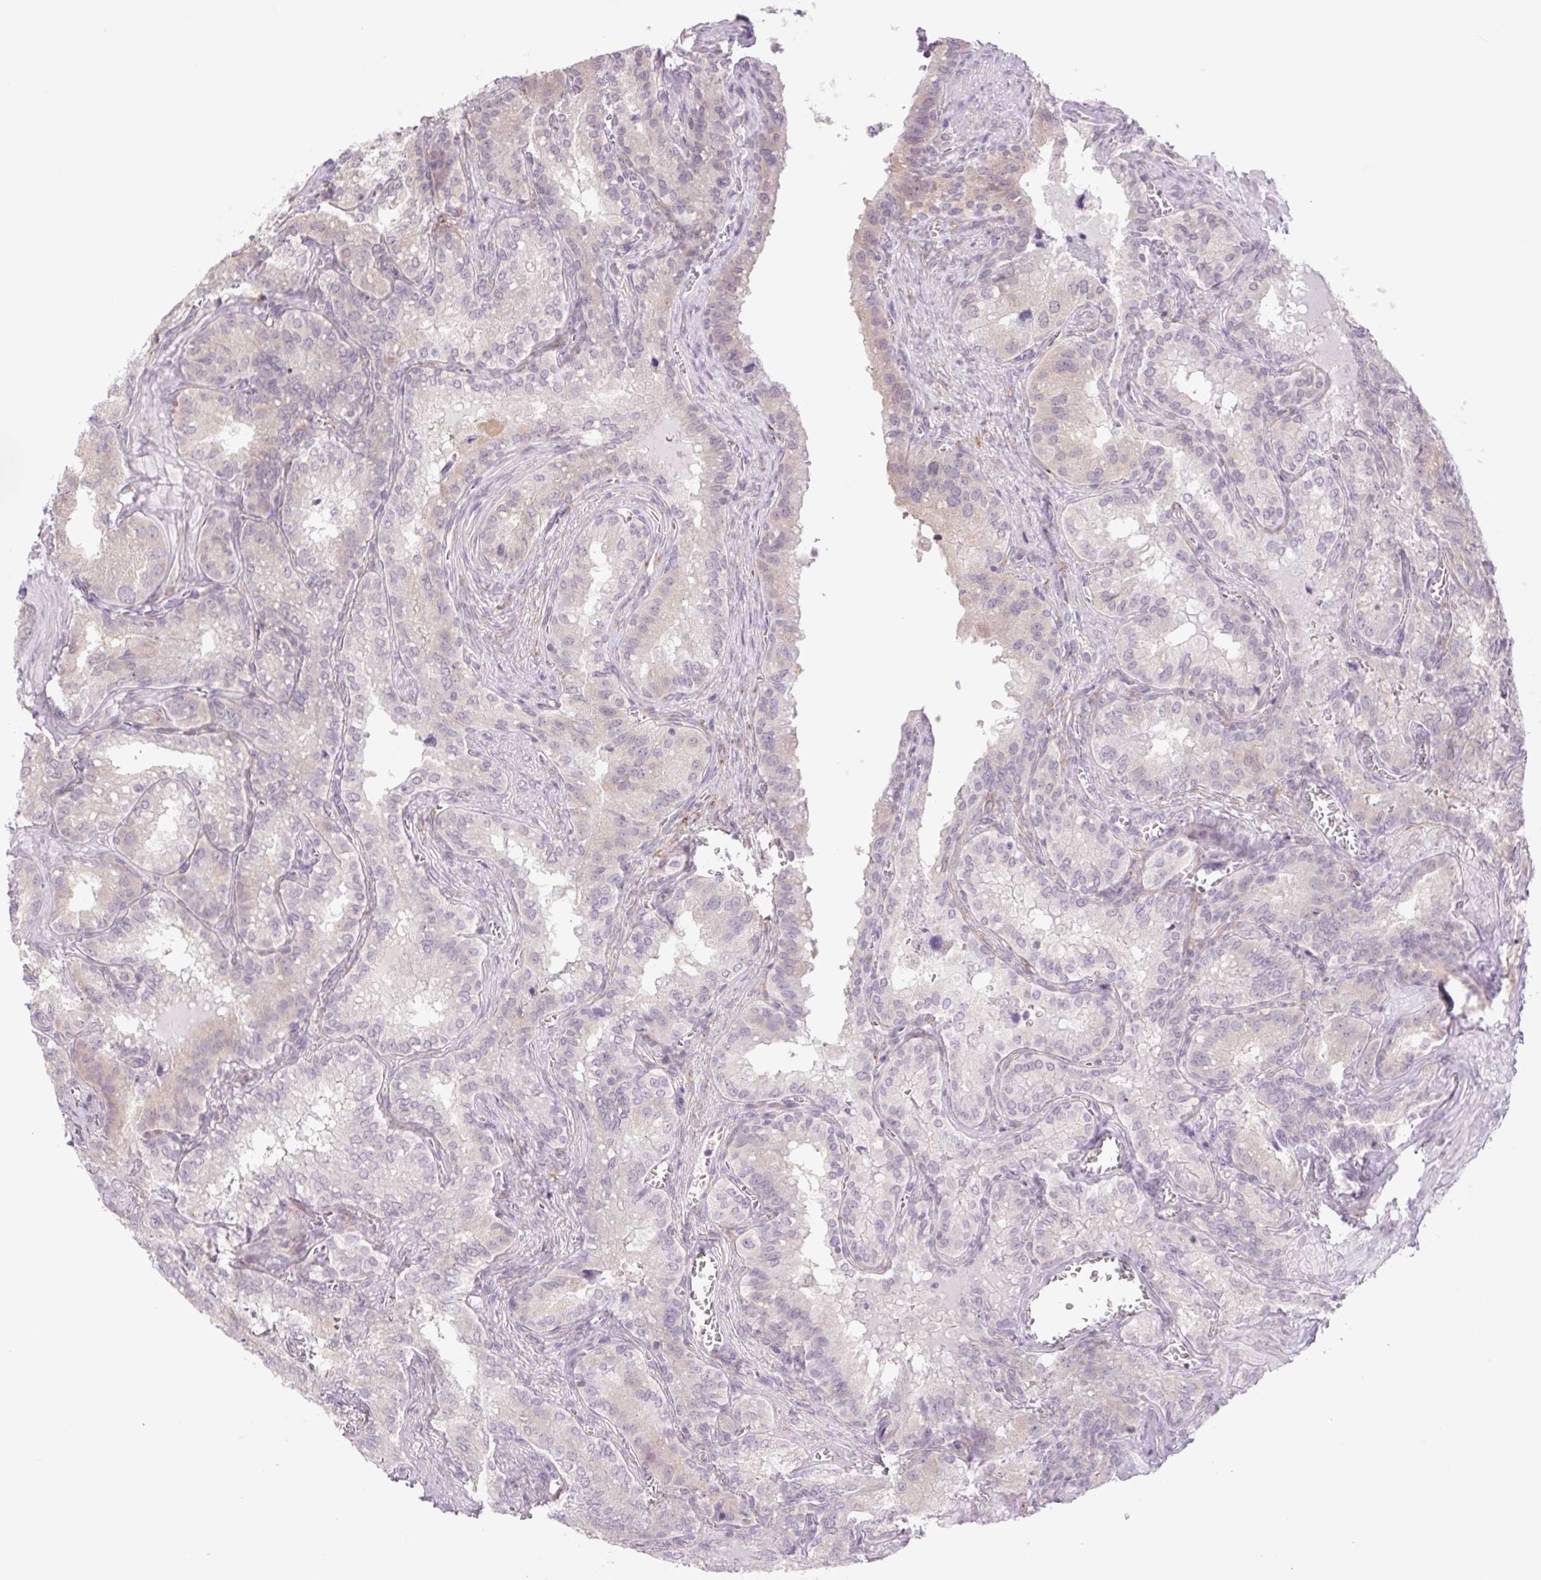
{"staining": {"intensity": "weak", "quantity": "25%-75%", "location": "cytoplasmic/membranous"}, "tissue": "seminal vesicle", "cell_type": "Glandular cells", "image_type": "normal", "snomed": [{"axis": "morphology", "description": "Normal tissue, NOS"}, {"axis": "topography", "description": "Seminal veicle"}], "caption": "The histopathology image reveals immunohistochemical staining of benign seminal vesicle. There is weak cytoplasmic/membranous expression is seen in about 25%-75% of glandular cells.", "gene": "COL5A1", "patient": {"sex": "male", "age": 47}}